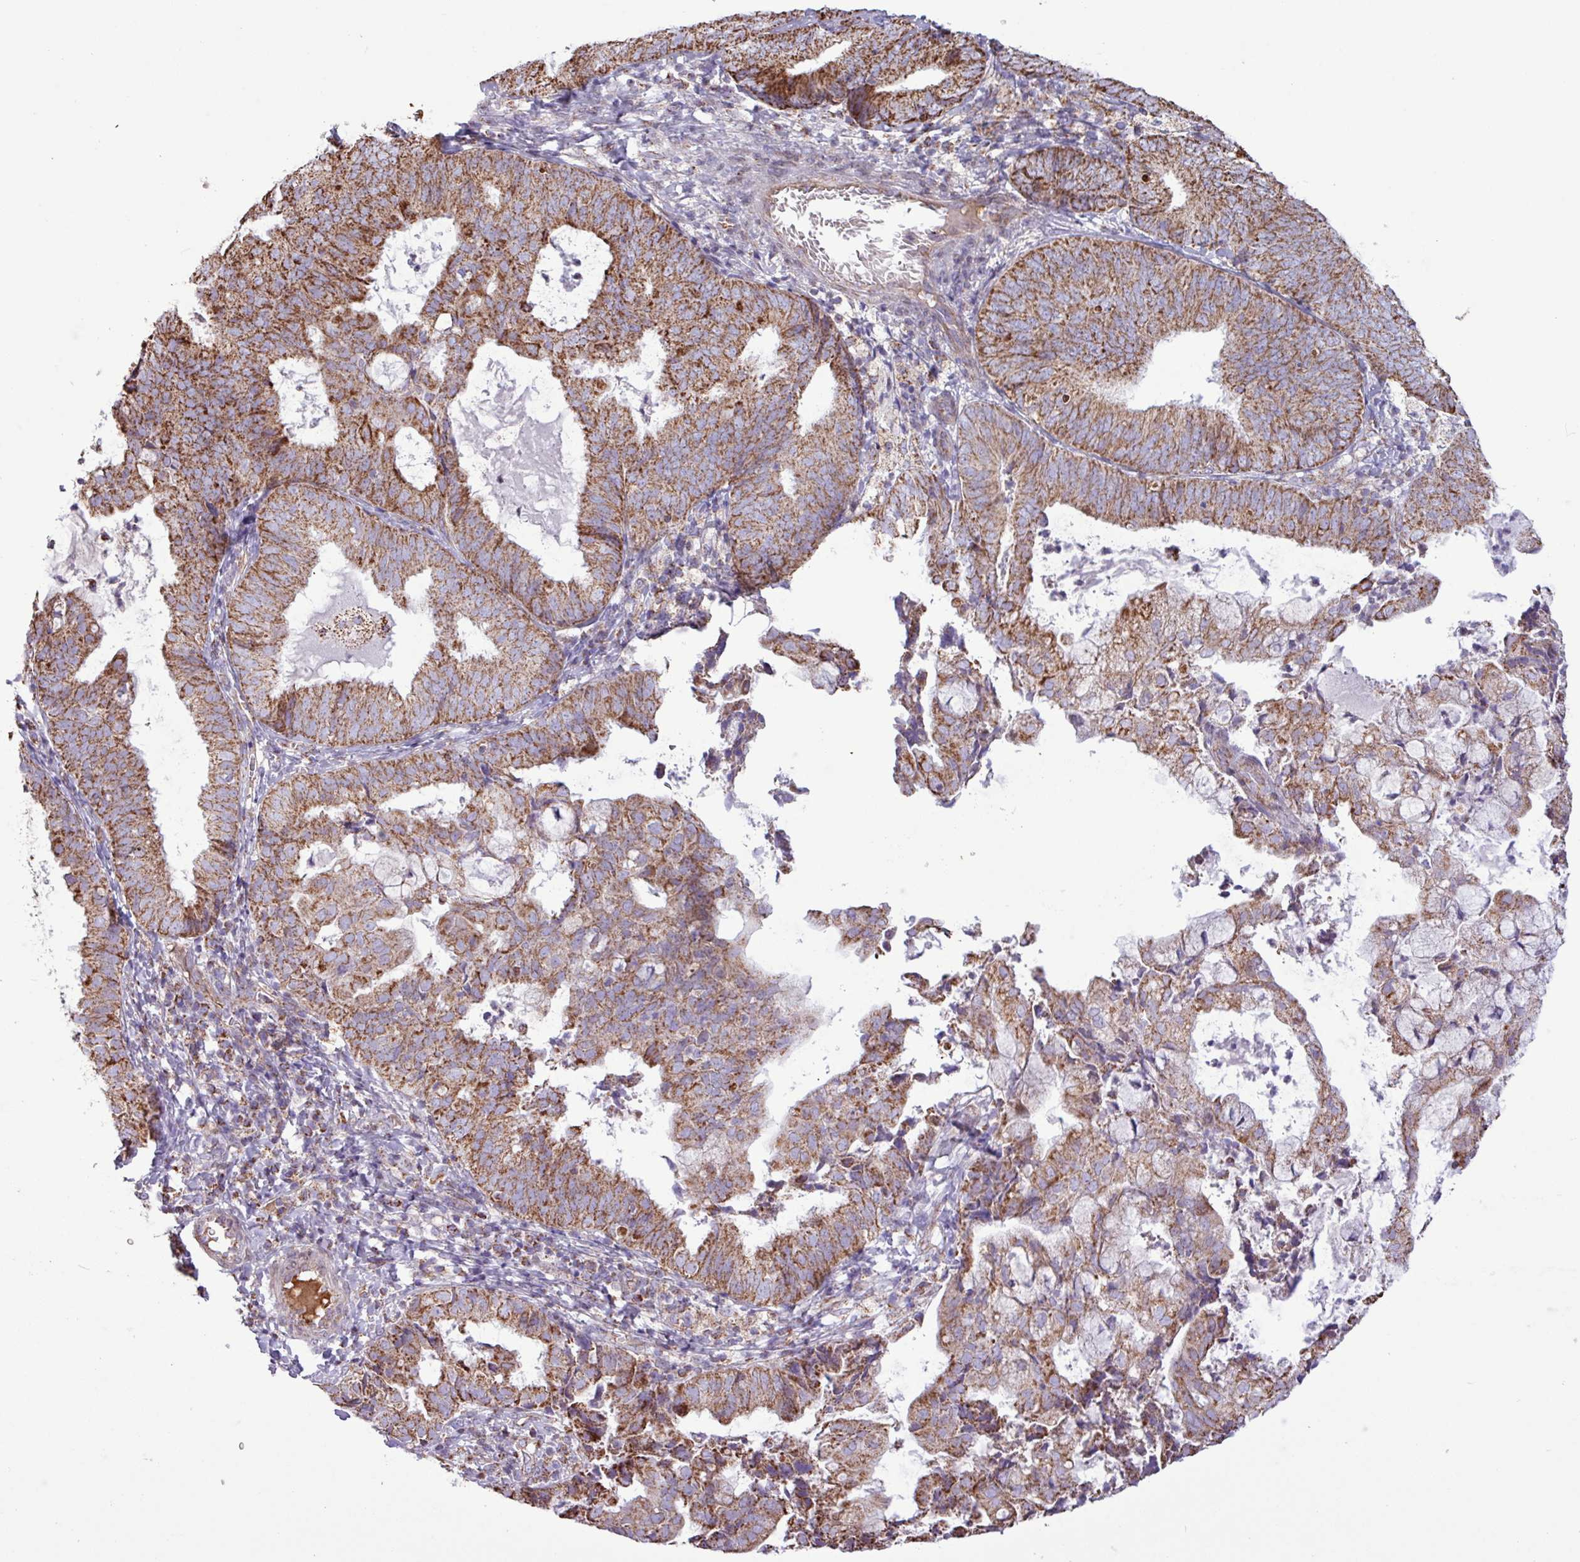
{"staining": {"intensity": "moderate", "quantity": ">75%", "location": "cytoplasmic/membranous"}, "tissue": "endometrial cancer", "cell_type": "Tumor cells", "image_type": "cancer", "snomed": [{"axis": "morphology", "description": "Adenocarcinoma, NOS"}, {"axis": "topography", "description": "Endometrium"}], "caption": "A brown stain labels moderate cytoplasmic/membranous staining of a protein in endometrial cancer tumor cells.", "gene": "RTL3", "patient": {"sex": "female", "age": 80}}